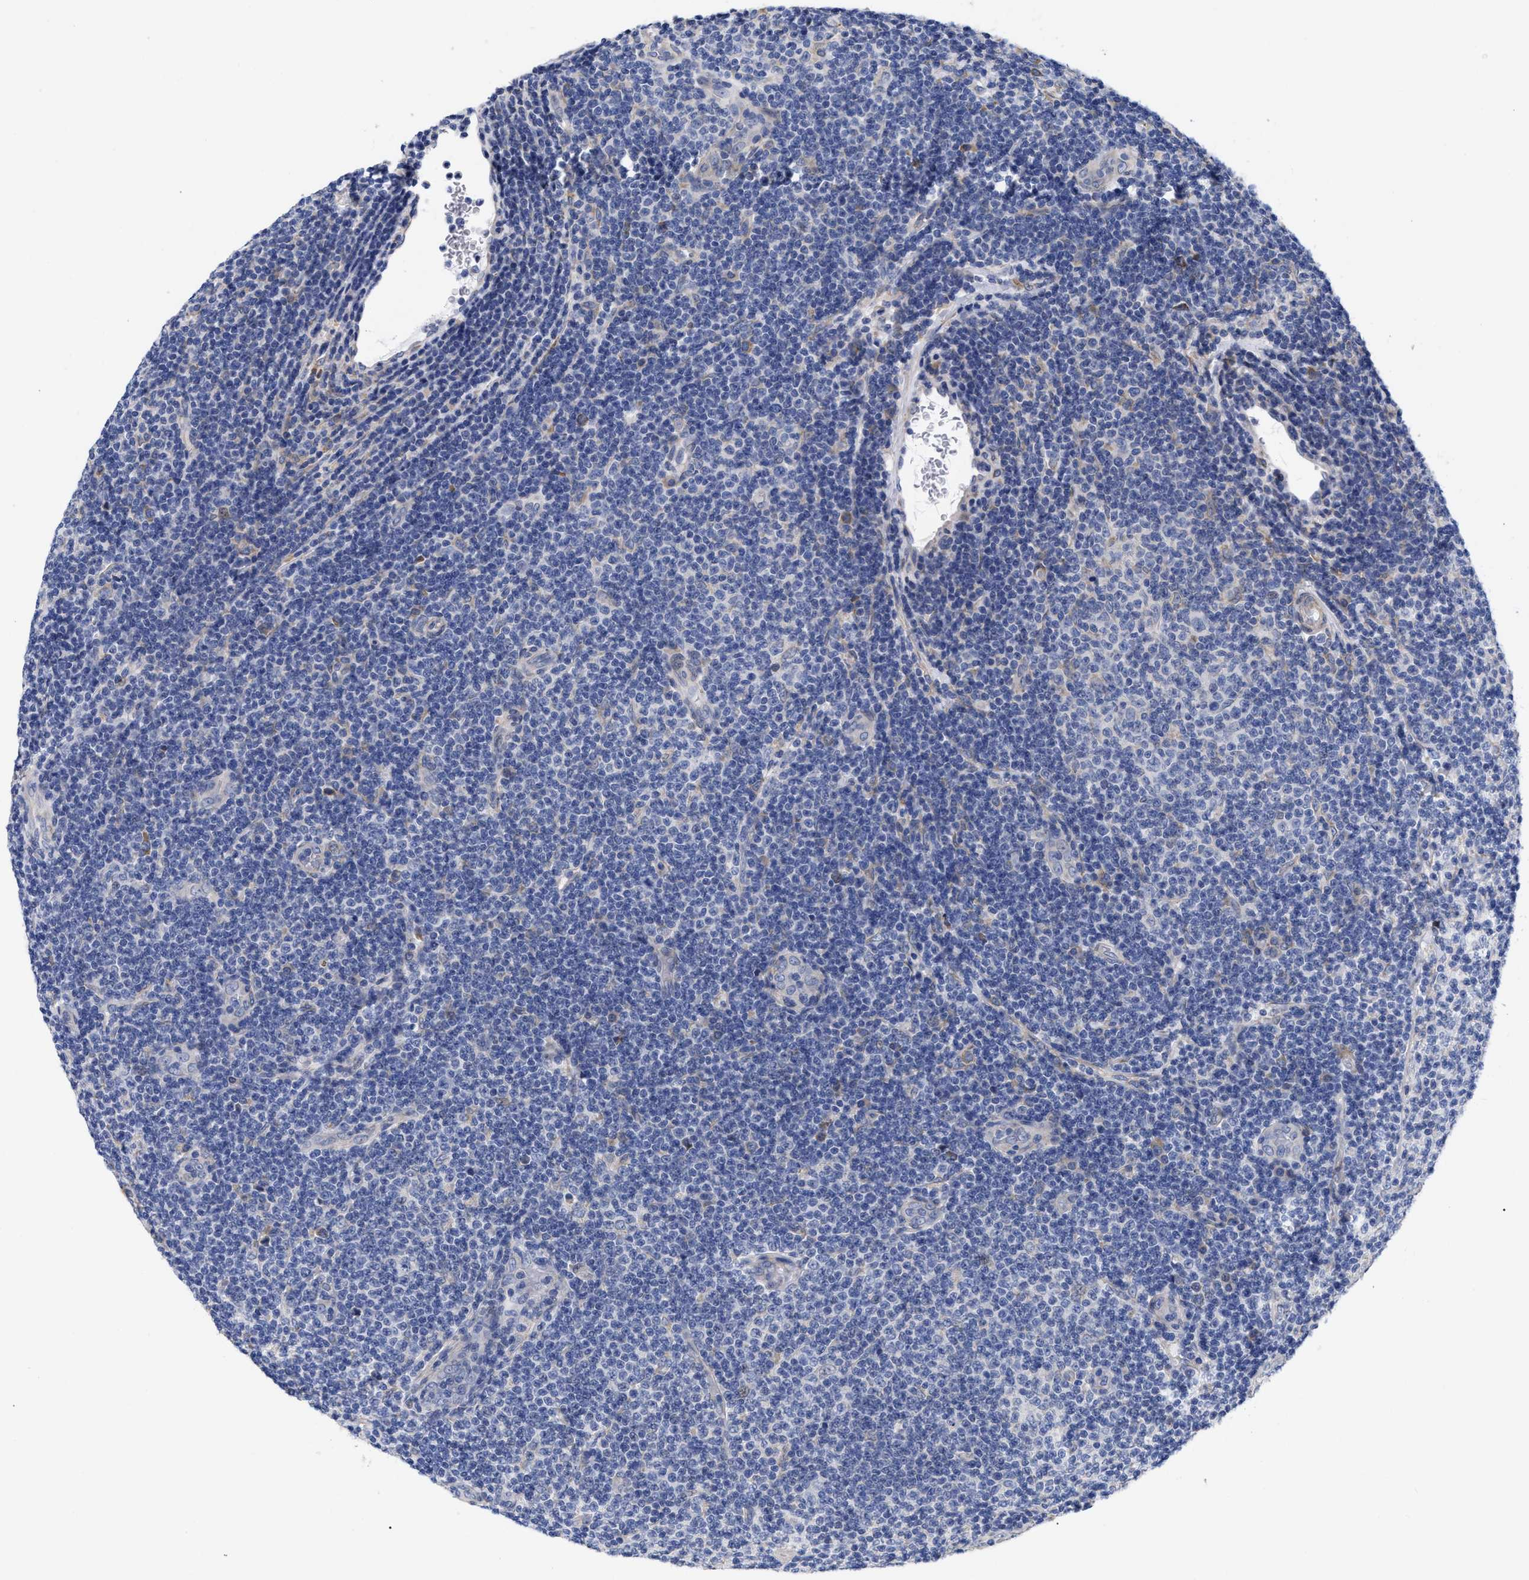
{"staining": {"intensity": "negative", "quantity": "none", "location": "none"}, "tissue": "lymphoma", "cell_type": "Tumor cells", "image_type": "cancer", "snomed": [{"axis": "morphology", "description": "Malignant lymphoma, non-Hodgkin's type, Low grade"}, {"axis": "topography", "description": "Lymph node"}], "caption": "A high-resolution photomicrograph shows IHC staining of malignant lymphoma, non-Hodgkin's type (low-grade), which demonstrates no significant positivity in tumor cells.", "gene": "CFAP298", "patient": {"sex": "male", "age": 83}}